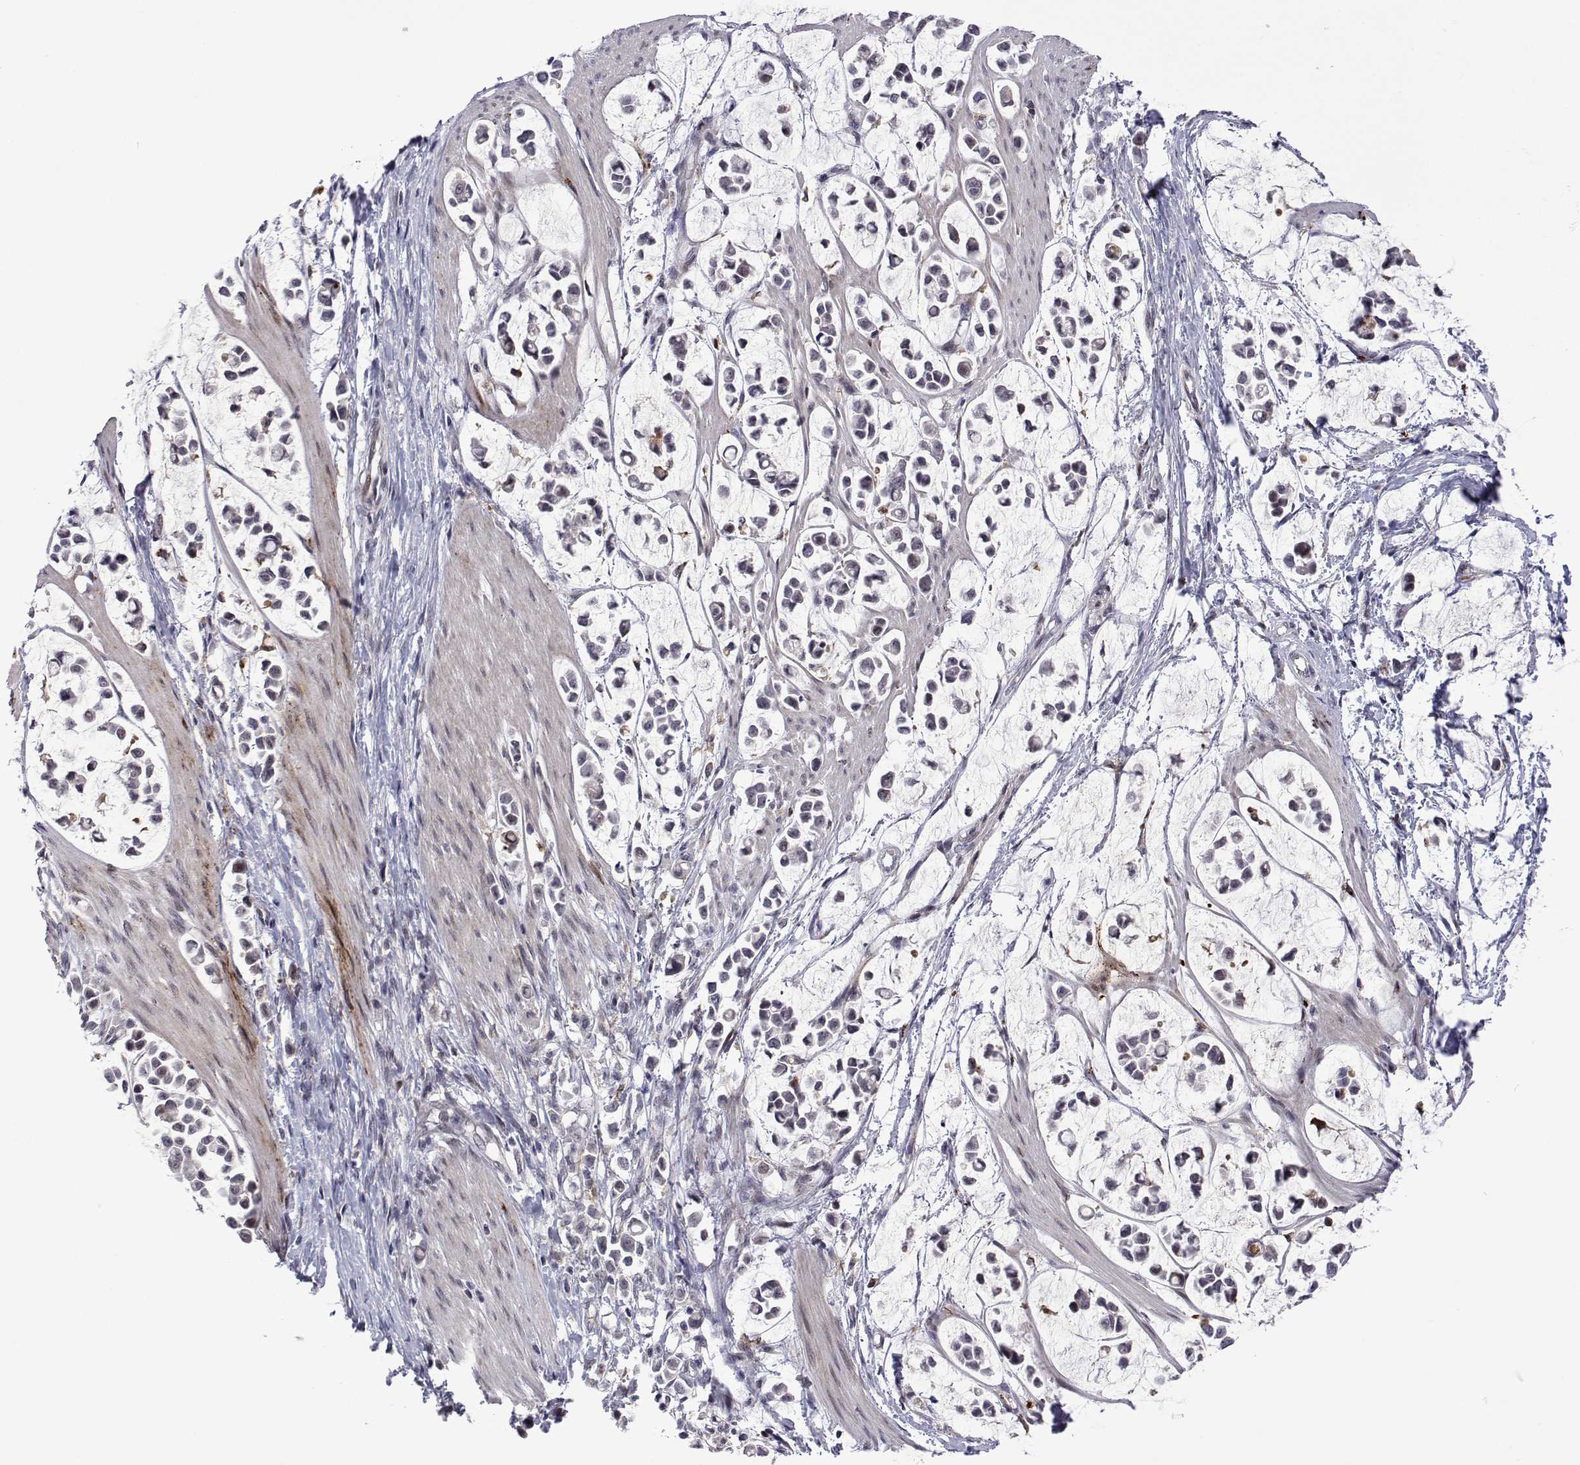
{"staining": {"intensity": "negative", "quantity": "none", "location": "none"}, "tissue": "stomach cancer", "cell_type": "Tumor cells", "image_type": "cancer", "snomed": [{"axis": "morphology", "description": "Adenocarcinoma, NOS"}, {"axis": "topography", "description": "Stomach"}], "caption": "The histopathology image displays no staining of tumor cells in stomach cancer (adenocarcinoma).", "gene": "EFCAB3", "patient": {"sex": "male", "age": 82}}